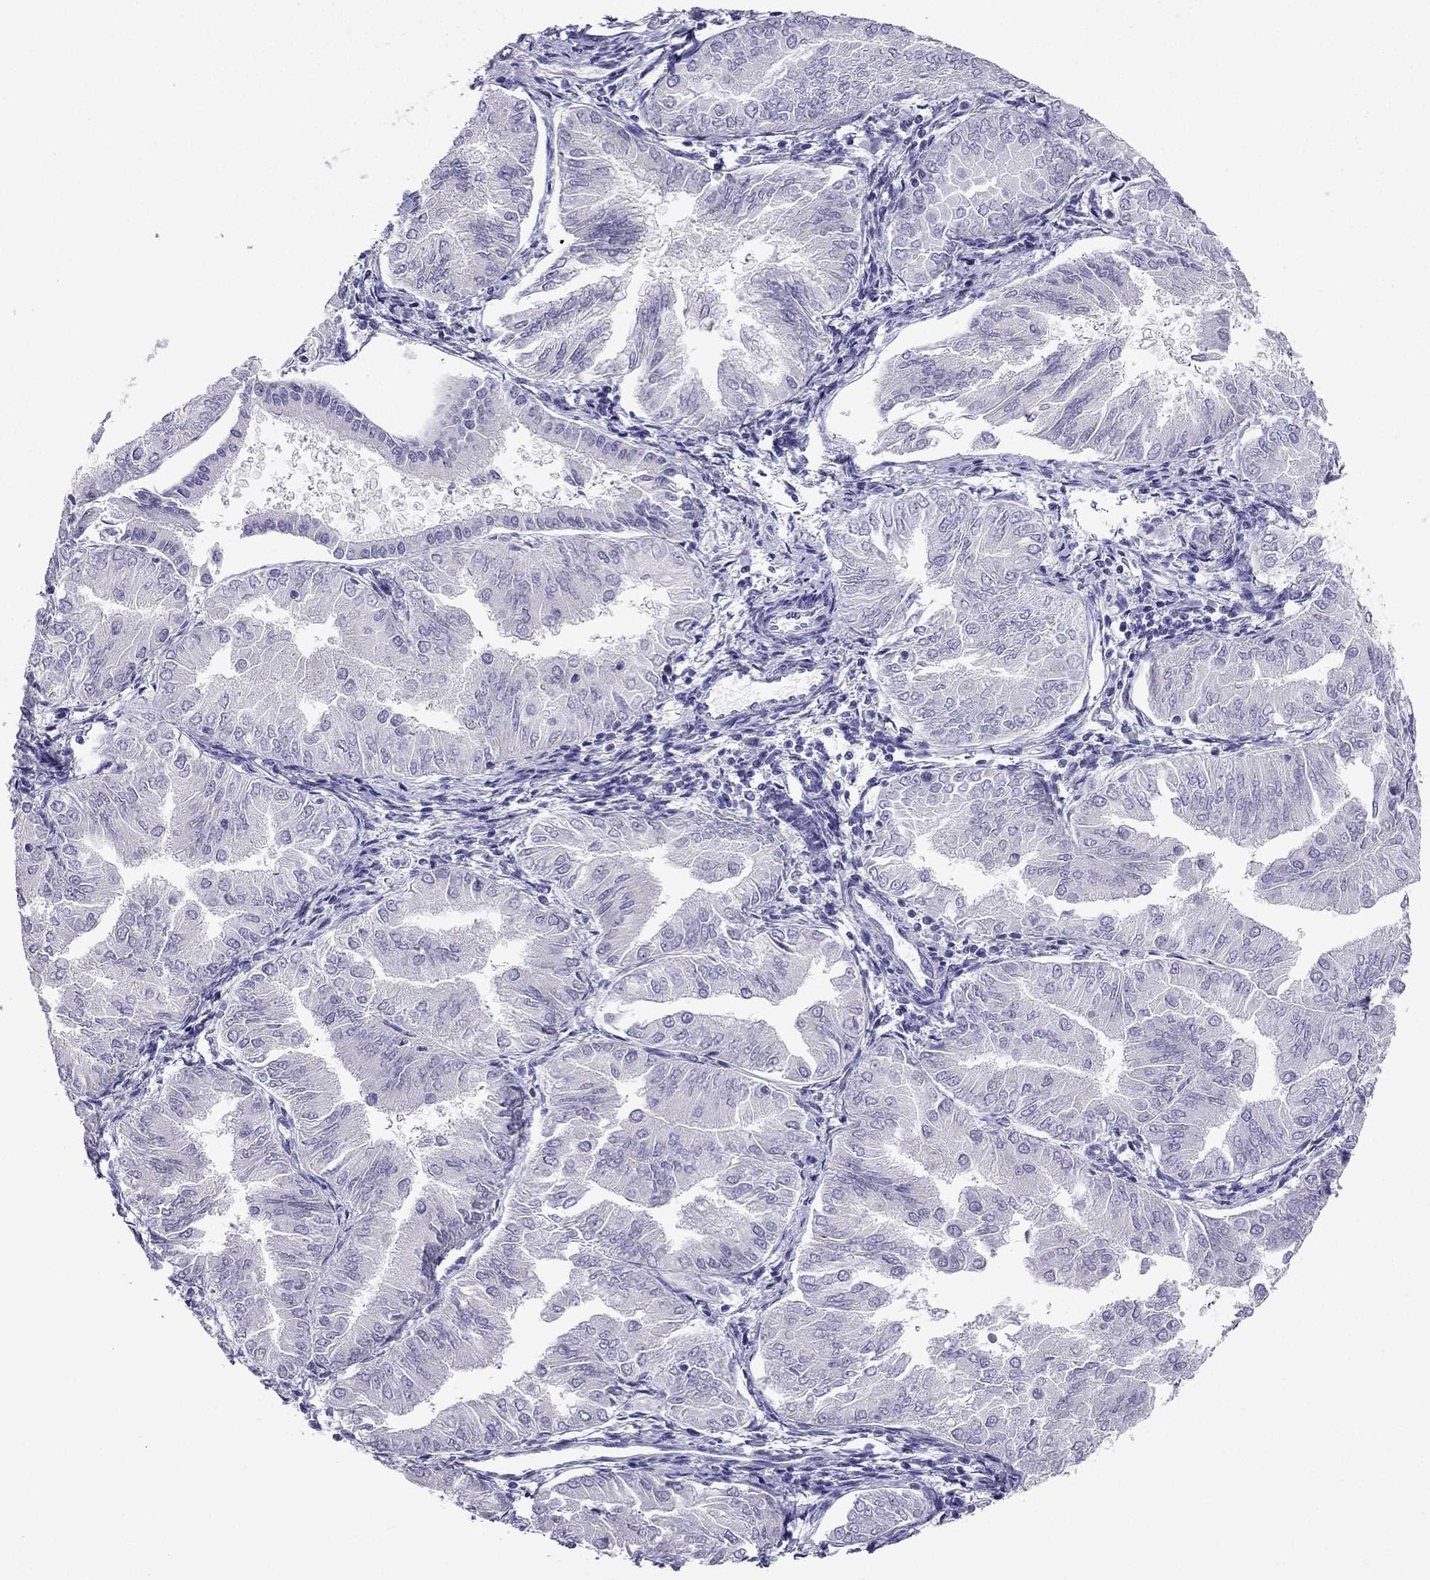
{"staining": {"intensity": "negative", "quantity": "none", "location": "none"}, "tissue": "endometrial cancer", "cell_type": "Tumor cells", "image_type": "cancer", "snomed": [{"axis": "morphology", "description": "Adenocarcinoma, NOS"}, {"axis": "topography", "description": "Endometrium"}], "caption": "There is no significant expression in tumor cells of endometrial cancer.", "gene": "NPTX1", "patient": {"sex": "female", "age": 53}}